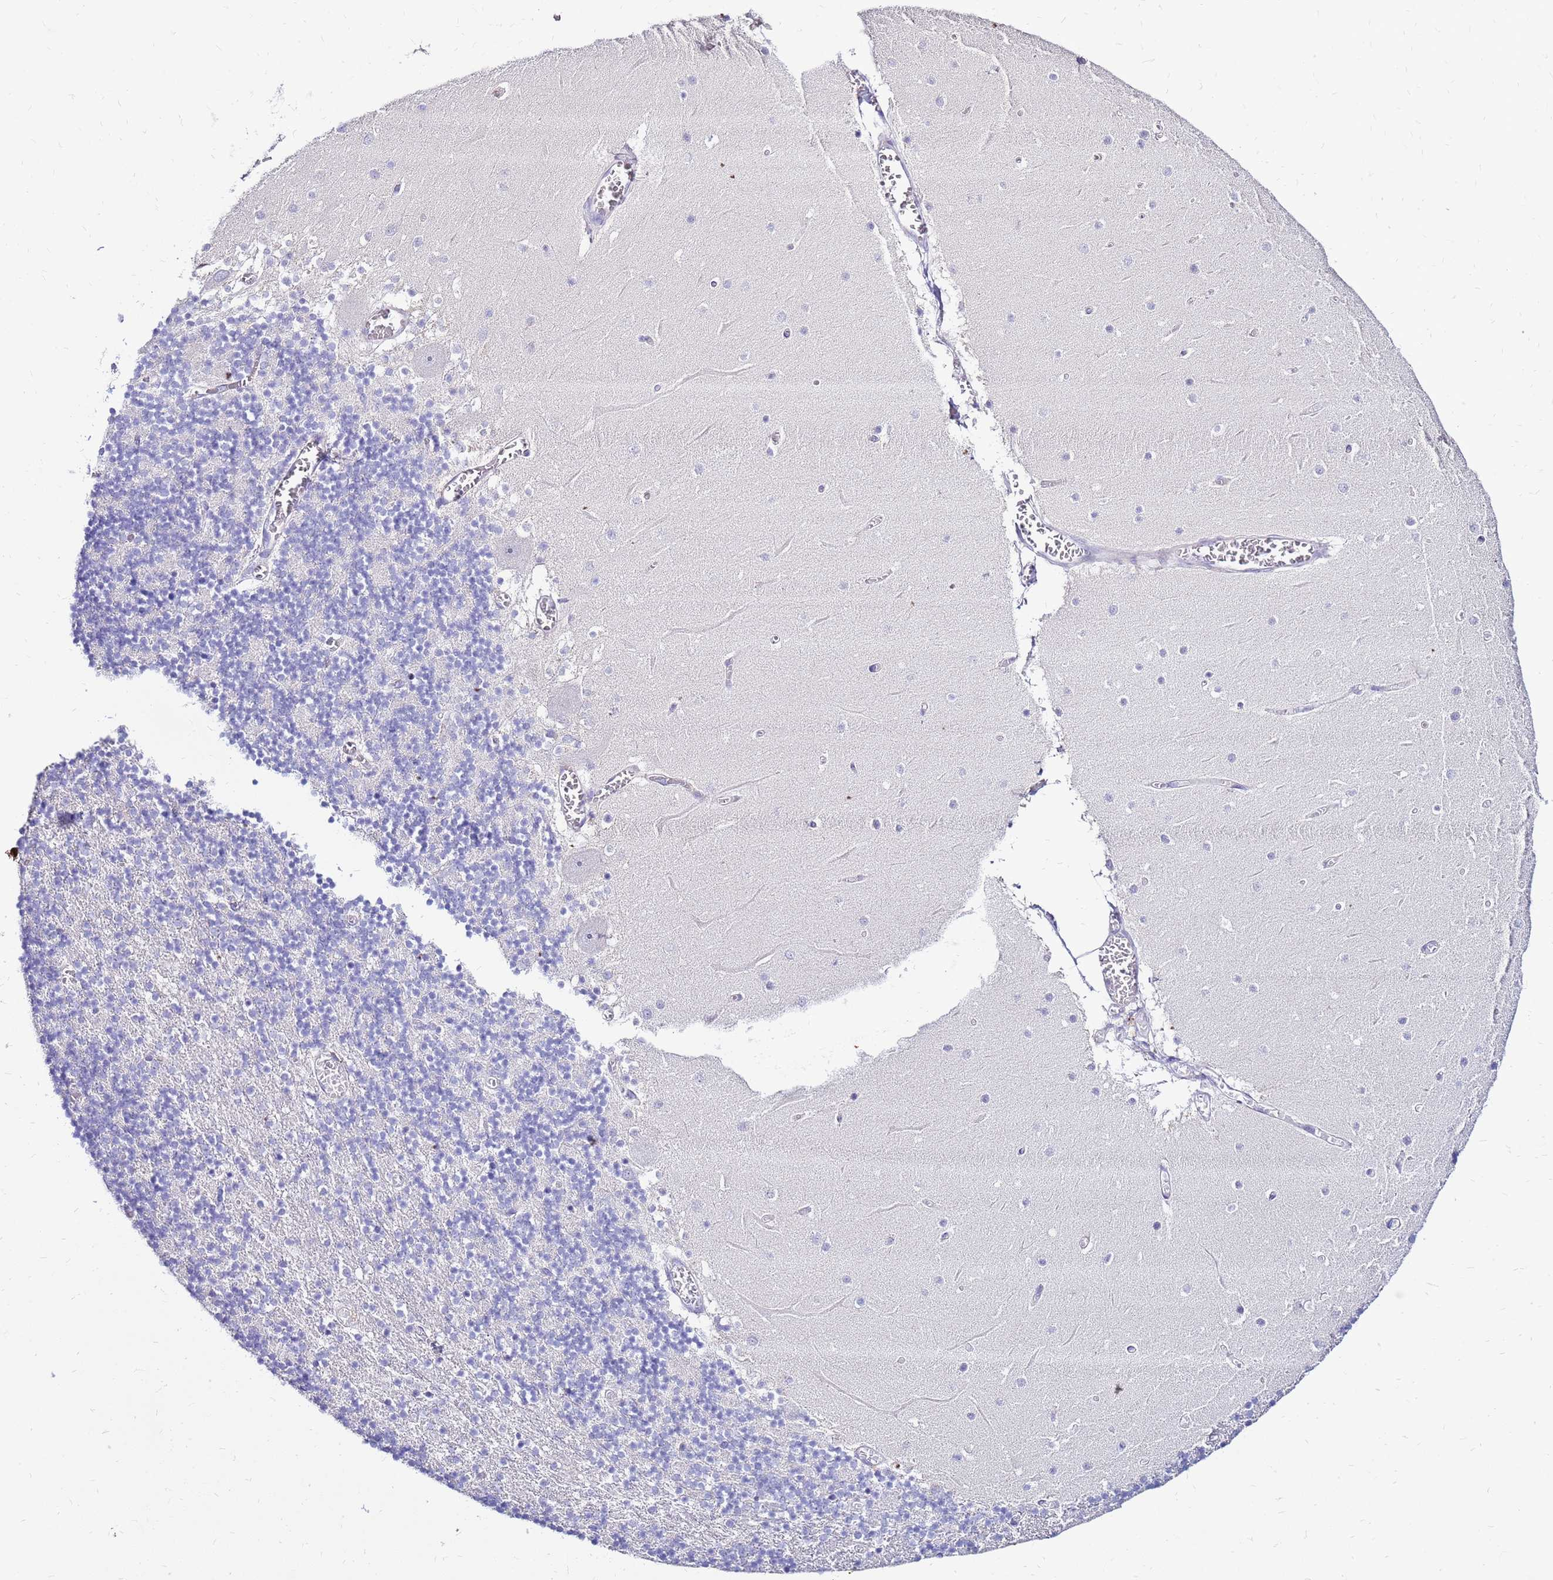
{"staining": {"intensity": "negative", "quantity": "none", "location": "none"}, "tissue": "cerebellum", "cell_type": "Cells in granular layer", "image_type": "normal", "snomed": [{"axis": "morphology", "description": "Normal tissue, NOS"}, {"axis": "topography", "description": "Cerebellum"}], "caption": "High power microscopy image of an immunohistochemistry (IHC) histopathology image of unremarkable cerebellum, revealing no significant expression in cells in granular layer.", "gene": "IGF1R", "patient": {"sex": "female", "age": 28}}